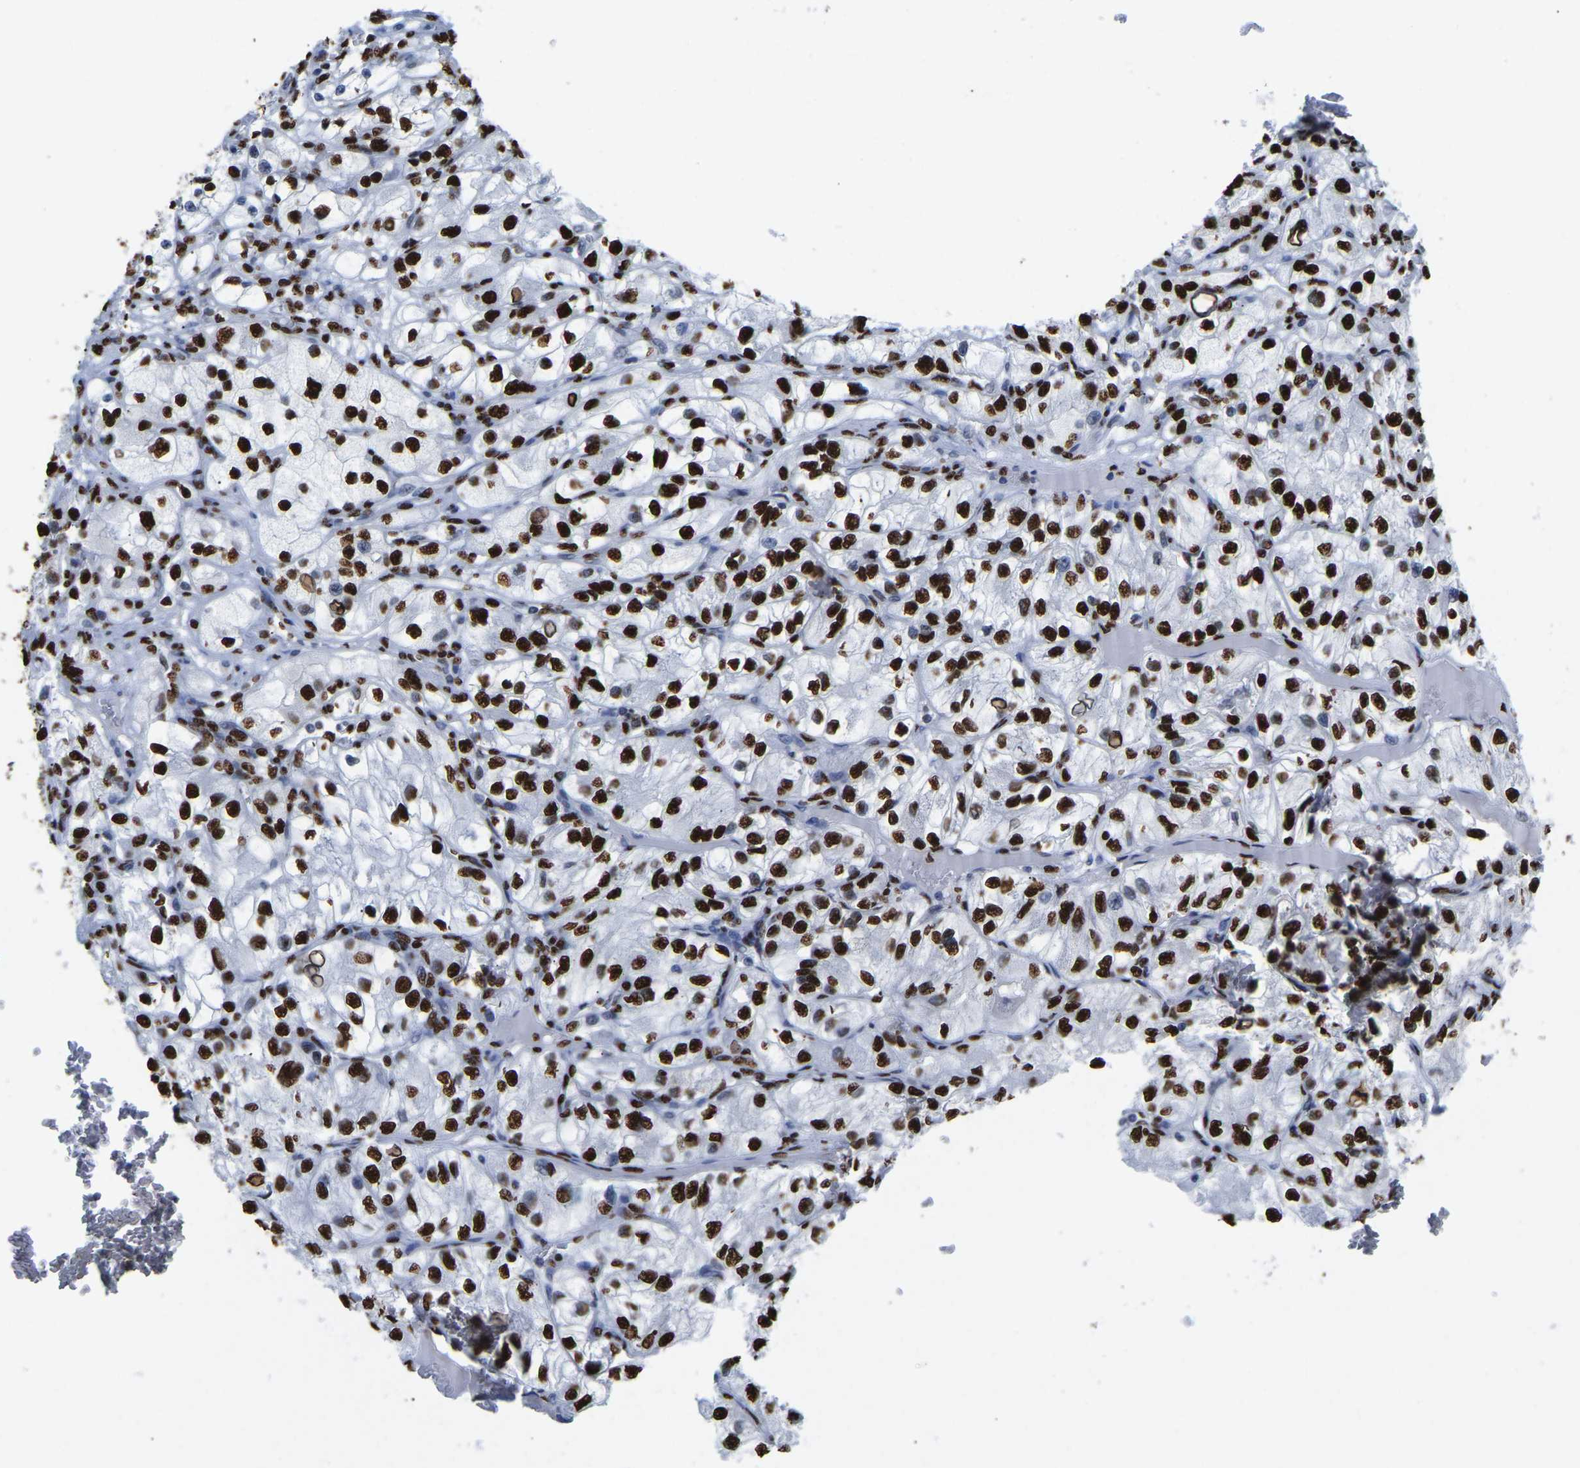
{"staining": {"intensity": "strong", "quantity": ">75%", "location": "nuclear"}, "tissue": "renal cancer", "cell_type": "Tumor cells", "image_type": "cancer", "snomed": [{"axis": "morphology", "description": "Adenocarcinoma, NOS"}, {"axis": "topography", "description": "Kidney"}], "caption": "Approximately >75% of tumor cells in human renal cancer (adenocarcinoma) reveal strong nuclear protein expression as visualized by brown immunohistochemical staining.", "gene": "RBL2", "patient": {"sex": "female", "age": 57}}